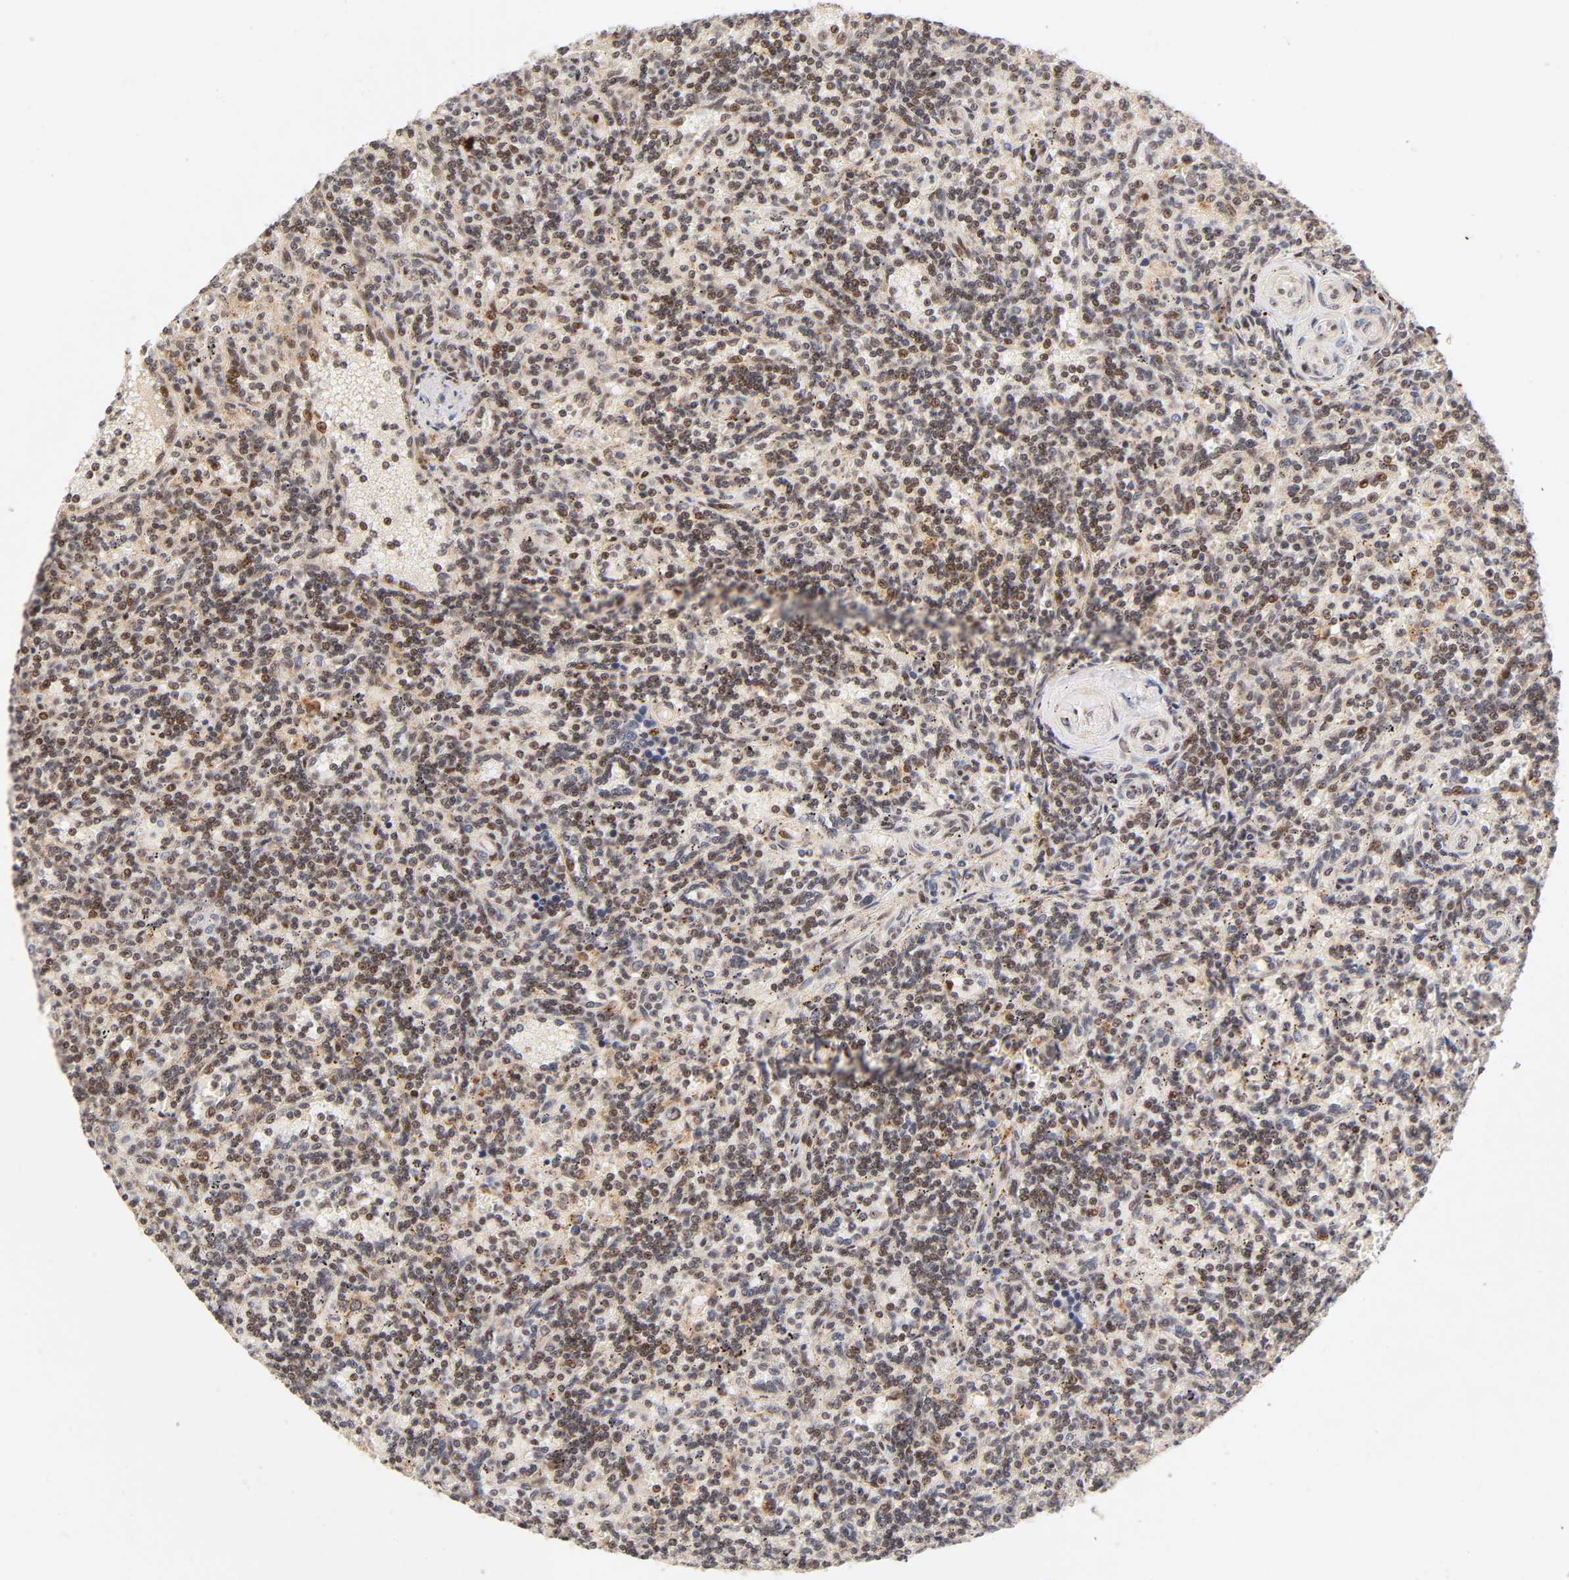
{"staining": {"intensity": "negative", "quantity": "none", "location": "none"}, "tissue": "lymphoma", "cell_type": "Tumor cells", "image_type": "cancer", "snomed": [{"axis": "morphology", "description": "Malignant lymphoma, non-Hodgkin's type, Low grade"}, {"axis": "topography", "description": "Spleen"}], "caption": "Immunohistochemistry photomicrograph of neoplastic tissue: human lymphoma stained with DAB (3,3'-diaminobenzidine) reveals no significant protein positivity in tumor cells.", "gene": "TAF10", "patient": {"sex": "male", "age": 73}}